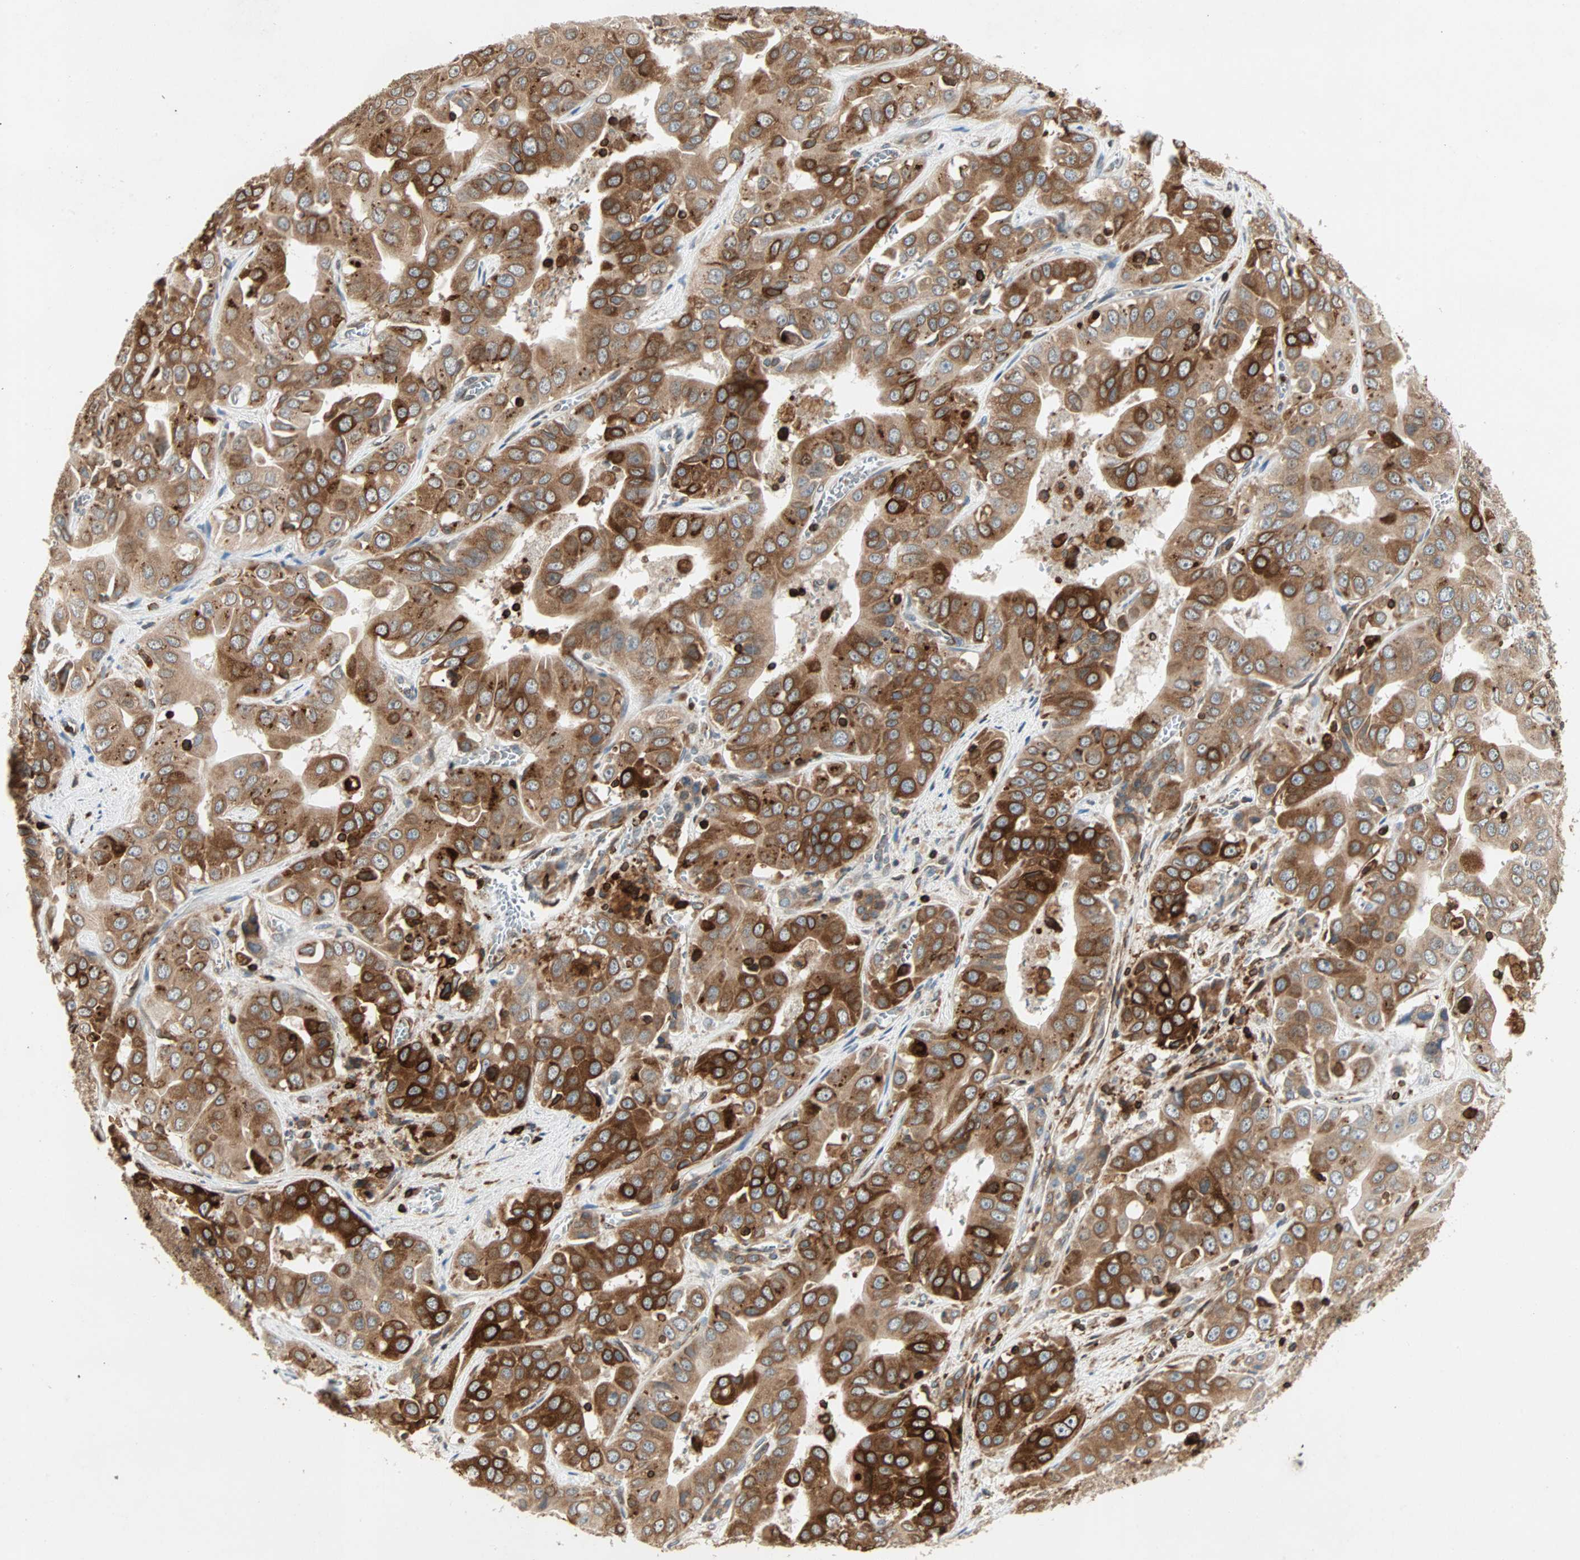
{"staining": {"intensity": "strong", "quantity": ">75%", "location": "cytoplasmic/membranous"}, "tissue": "liver cancer", "cell_type": "Tumor cells", "image_type": "cancer", "snomed": [{"axis": "morphology", "description": "Cholangiocarcinoma"}, {"axis": "topography", "description": "Liver"}], "caption": "This histopathology image exhibits immunohistochemistry staining of human liver cholangiocarcinoma, with high strong cytoplasmic/membranous staining in about >75% of tumor cells.", "gene": "TAPBP", "patient": {"sex": "female", "age": 52}}